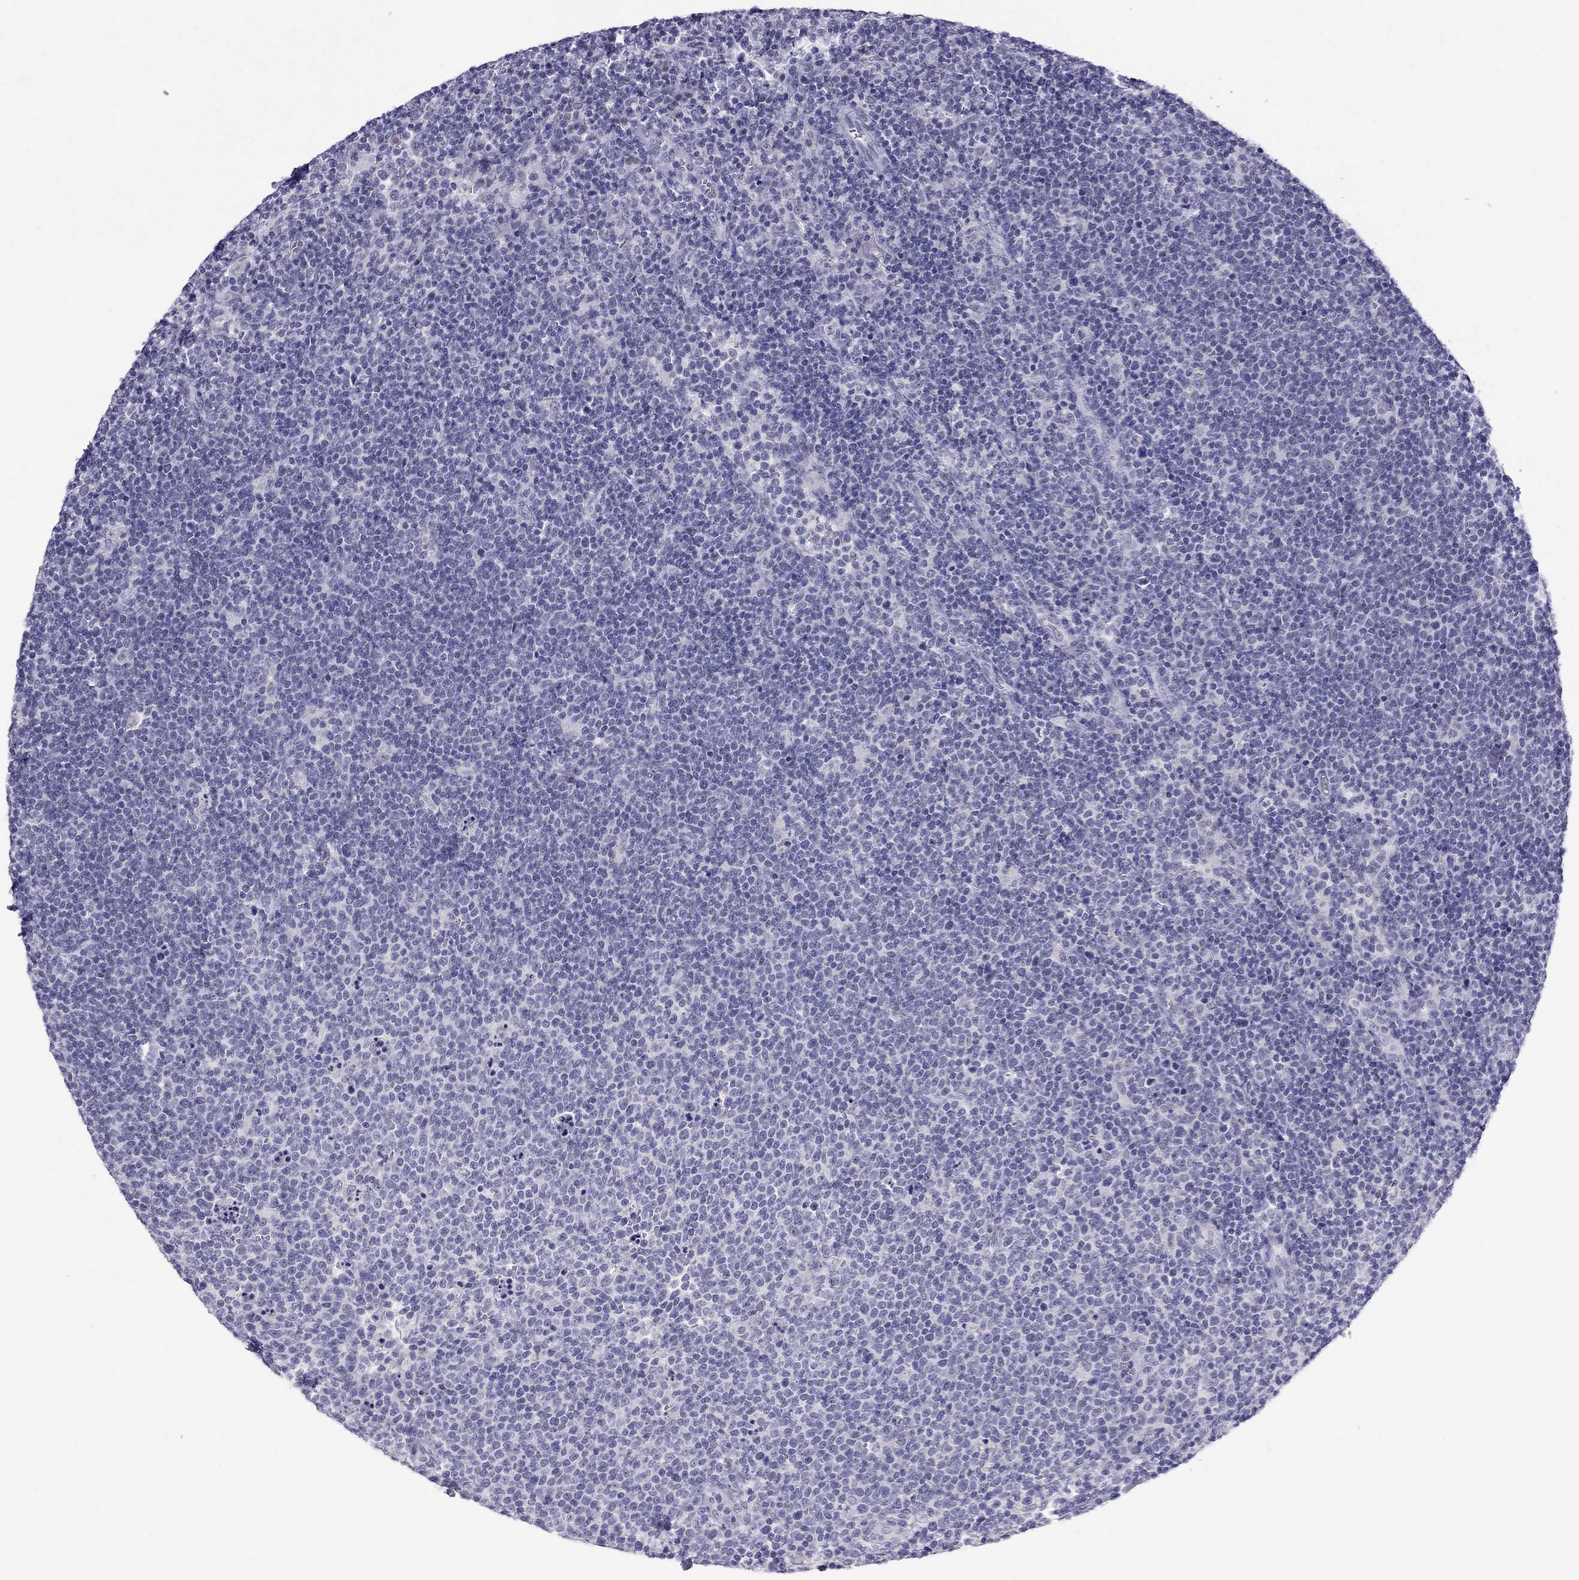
{"staining": {"intensity": "negative", "quantity": "none", "location": "none"}, "tissue": "lymphoma", "cell_type": "Tumor cells", "image_type": "cancer", "snomed": [{"axis": "morphology", "description": "Malignant lymphoma, non-Hodgkin's type, High grade"}, {"axis": "topography", "description": "Lymph node"}], "caption": "A photomicrograph of lymphoma stained for a protein demonstrates no brown staining in tumor cells. (IHC, brightfield microscopy, high magnification).", "gene": "CHRNB3", "patient": {"sex": "male", "age": 61}}